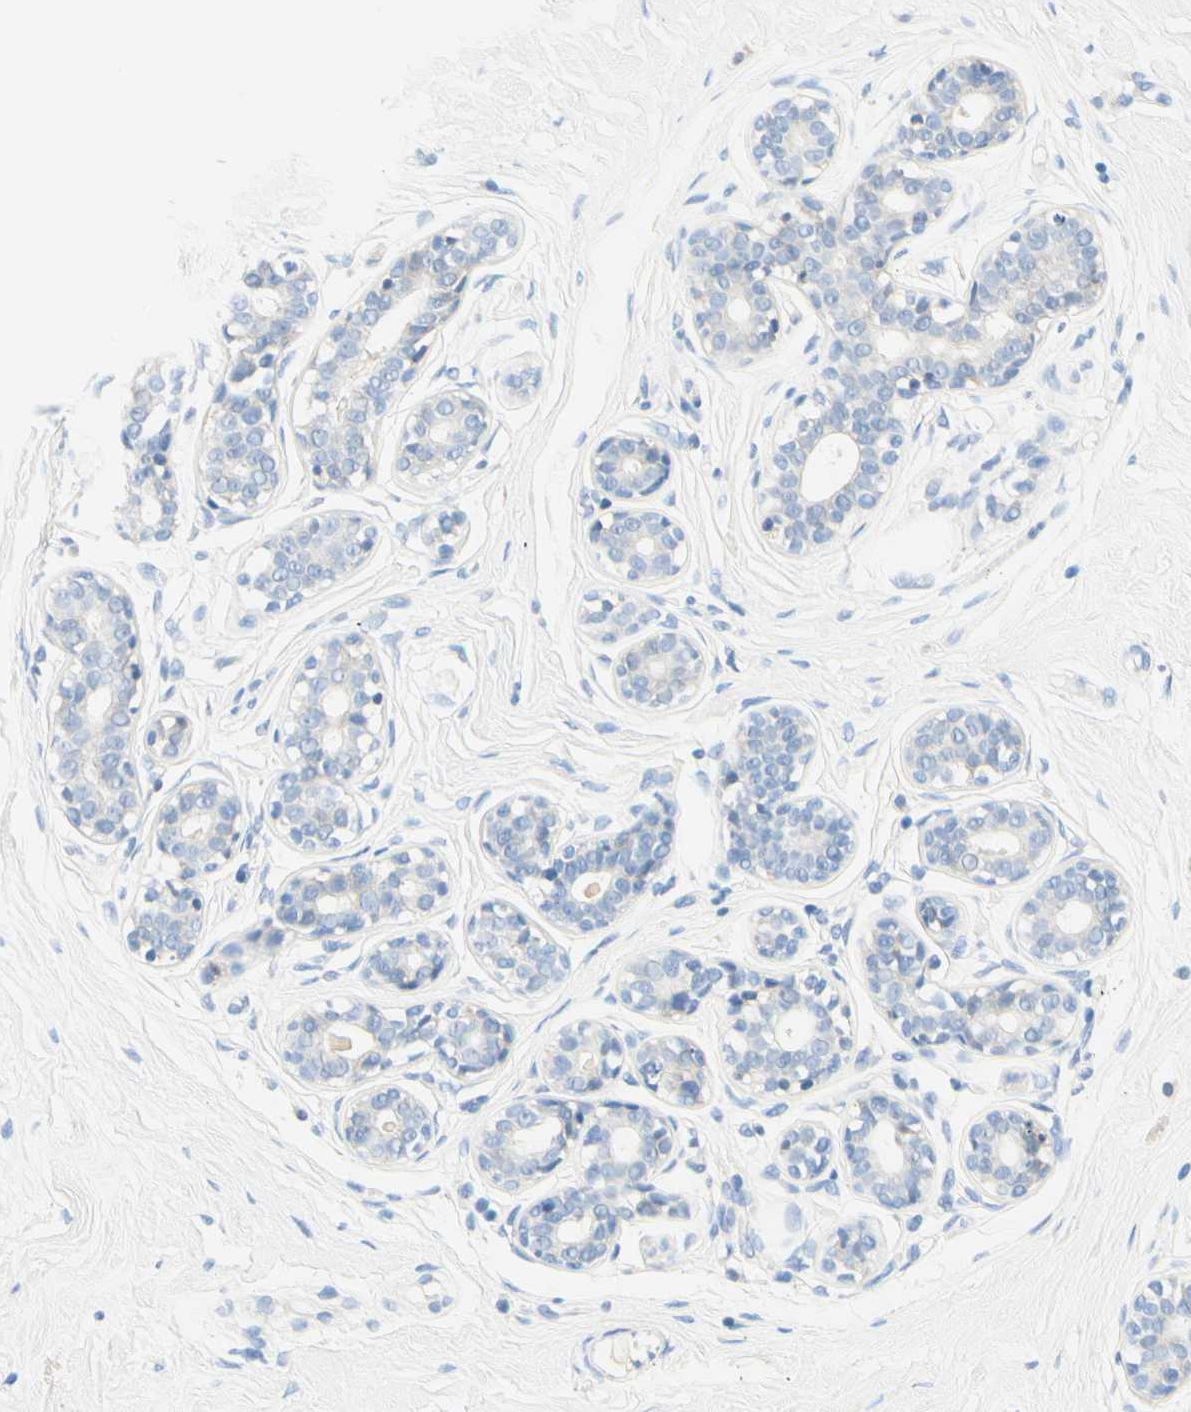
{"staining": {"intensity": "negative", "quantity": "none", "location": "none"}, "tissue": "breast", "cell_type": "Adipocytes", "image_type": "normal", "snomed": [{"axis": "morphology", "description": "Normal tissue, NOS"}, {"axis": "topography", "description": "Breast"}], "caption": "An immunohistochemistry photomicrograph of normal breast is shown. There is no staining in adipocytes of breast.", "gene": "LAT", "patient": {"sex": "female", "age": 23}}